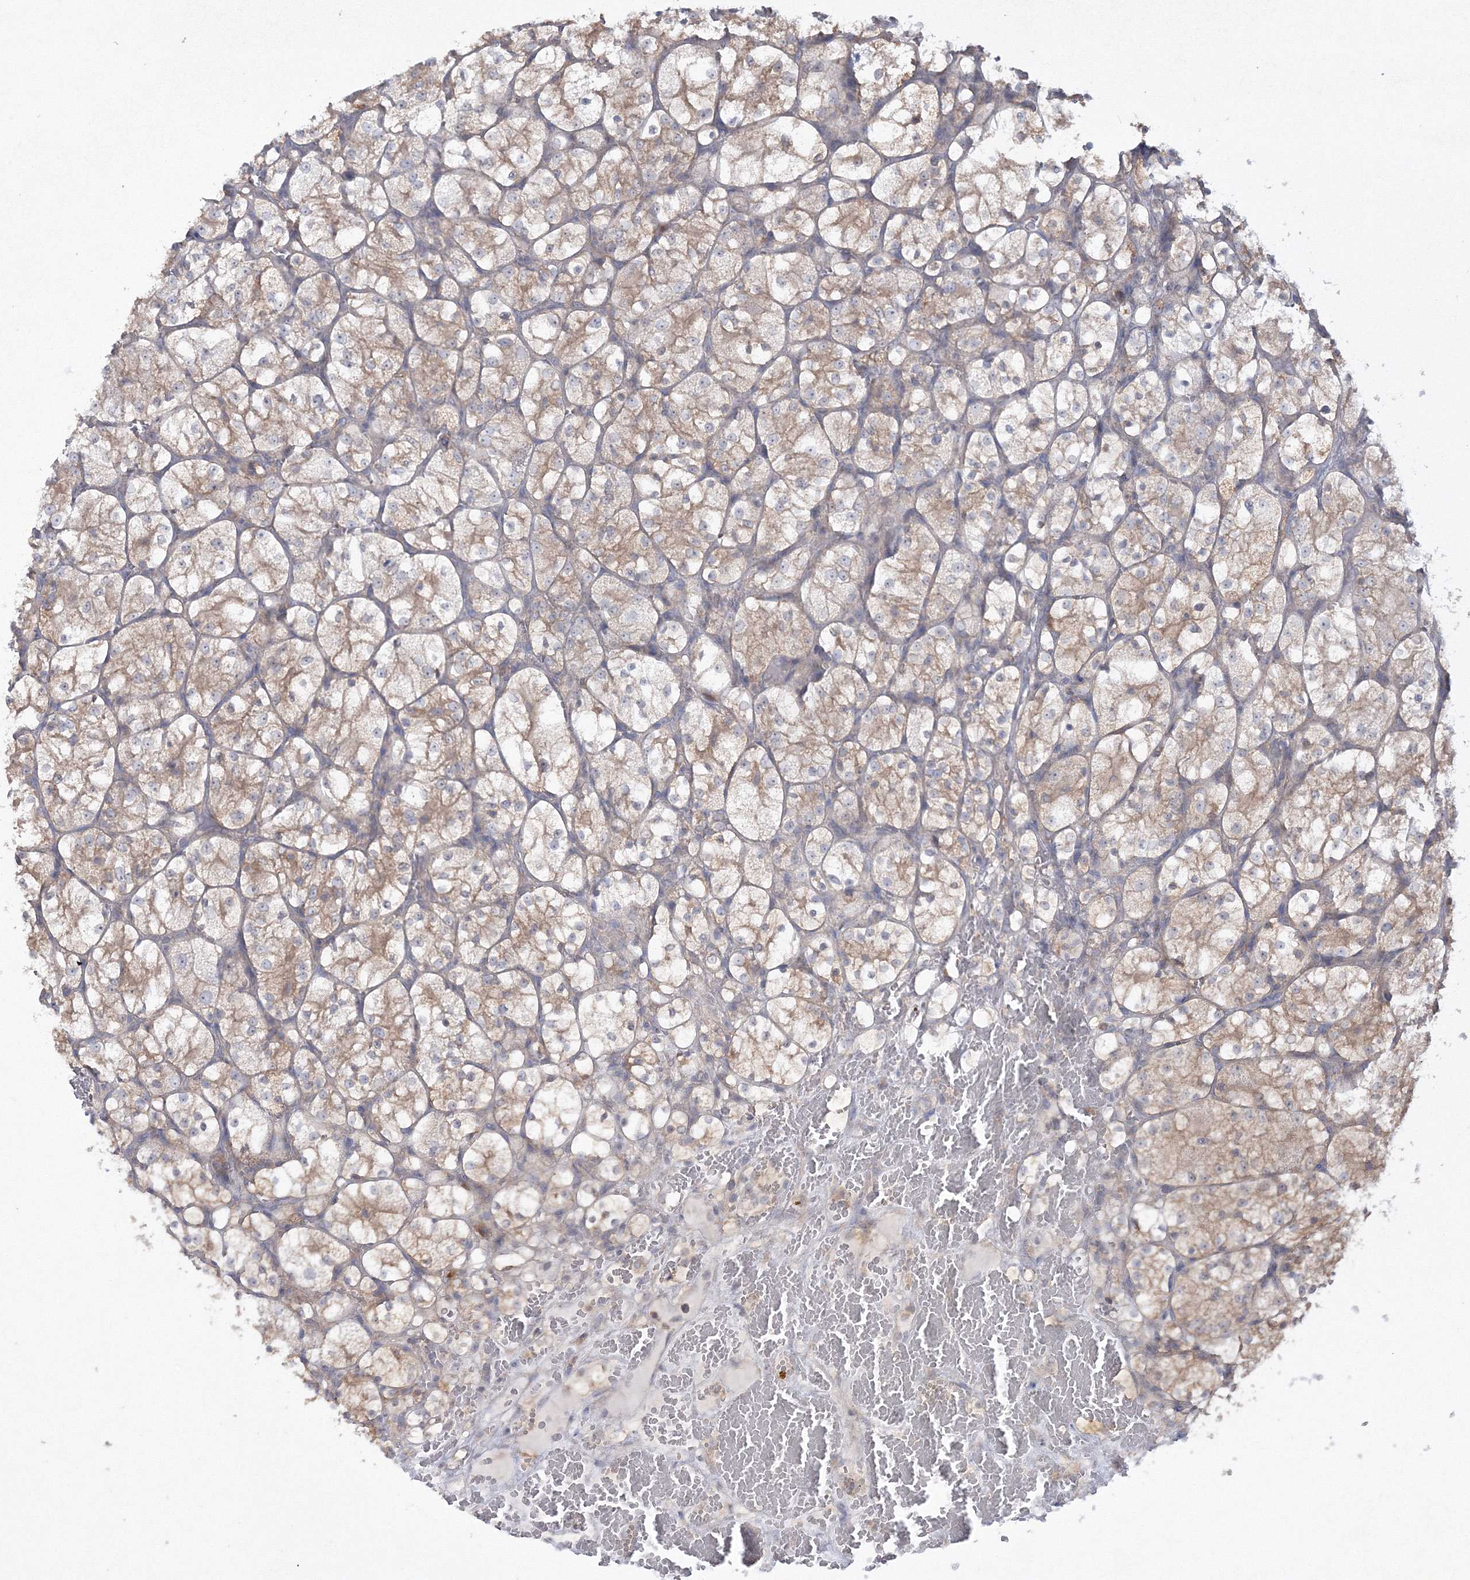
{"staining": {"intensity": "weak", "quantity": "25%-75%", "location": "cytoplasmic/membranous"}, "tissue": "renal cancer", "cell_type": "Tumor cells", "image_type": "cancer", "snomed": [{"axis": "morphology", "description": "Adenocarcinoma, NOS"}, {"axis": "topography", "description": "Kidney"}], "caption": "Immunohistochemistry micrograph of human renal cancer stained for a protein (brown), which shows low levels of weak cytoplasmic/membranous staining in approximately 25%-75% of tumor cells.", "gene": "IPMK", "patient": {"sex": "female", "age": 69}}